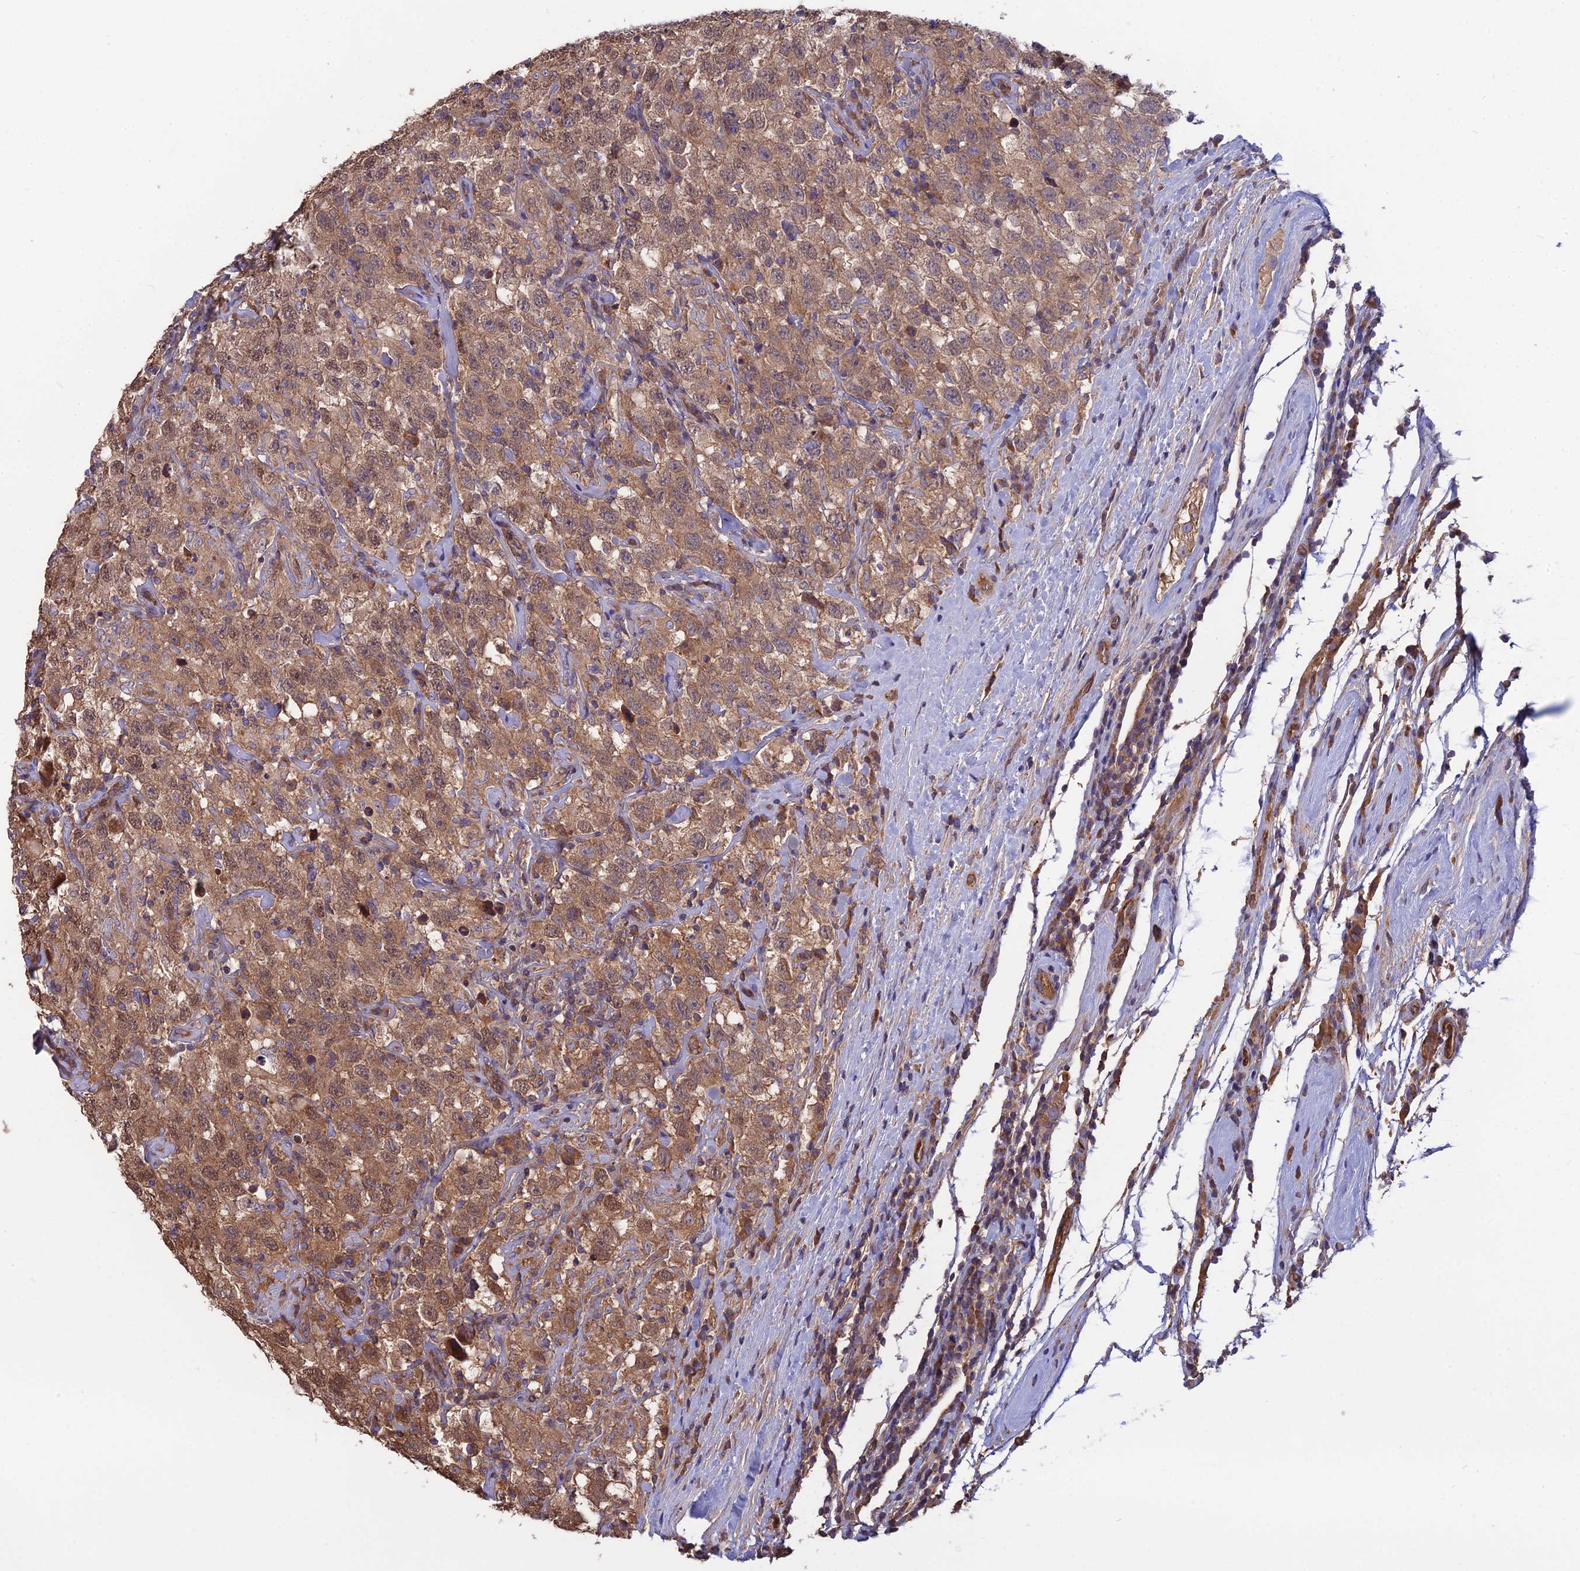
{"staining": {"intensity": "moderate", "quantity": ">75%", "location": "cytoplasmic/membranous,nuclear"}, "tissue": "testis cancer", "cell_type": "Tumor cells", "image_type": "cancer", "snomed": [{"axis": "morphology", "description": "Seminoma, NOS"}, {"axis": "topography", "description": "Testis"}], "caption": "High-magnification brightfield microscopy of testis cancer stained with DAB (3,3'-diaminobenzidine) (brown) and counterstained with hematoxylin (blue). tumor cells exhibit moderate cytoplasmic/membranous and nuclear expression is appreciated in about>75% of cells.", "gene": "GALR2", "patient": {"sex": "male", "age": 41}}